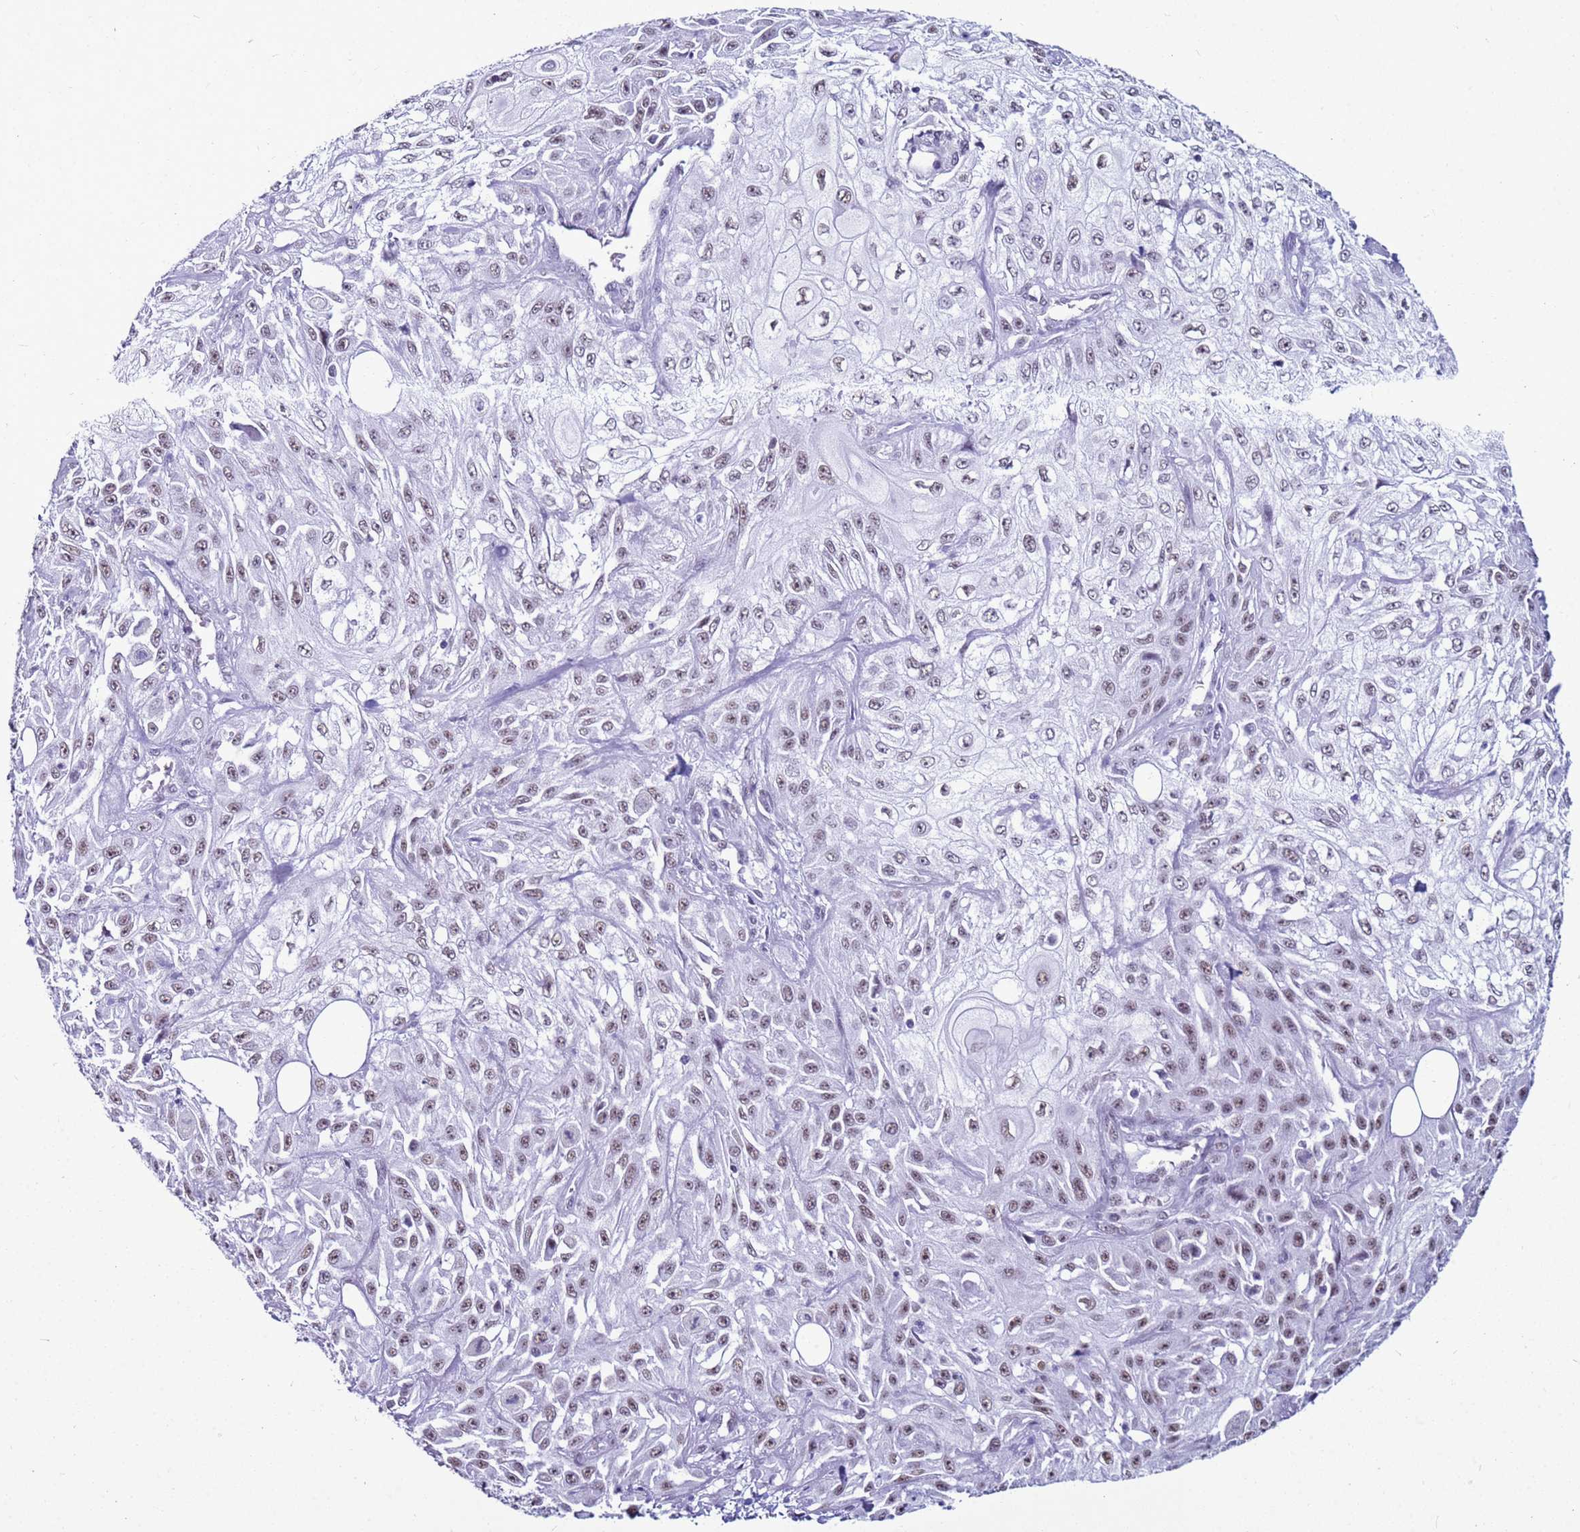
{"staining": {"intensity": "weak", "quantity": "25%-75%", "location": "nuclear"}, "tissue": "skin cancer", "cell_type": "Tumor cells", "image_type": "cancer", "snomed": [{"axis": "morphology", "description": "Squamous cell carcinoma, NOS"}, {"axis": "morphology", "description": "Squamous cell carcinoma, metastatic, NOS"}, {"axis": "topography", "description": "Skin"}, {"axis": "topography", "description": "Lymph node"}], "caption": "DAB (3,3'-diaminobenzidine) immunohistochemical staining of human skin squamous cell carcinoma reveals weak nuclear protein staining in approximately 25%-75% of tumor cells.", "gene": "DHX15", "patient": {"sex": "male", "age": 75}}